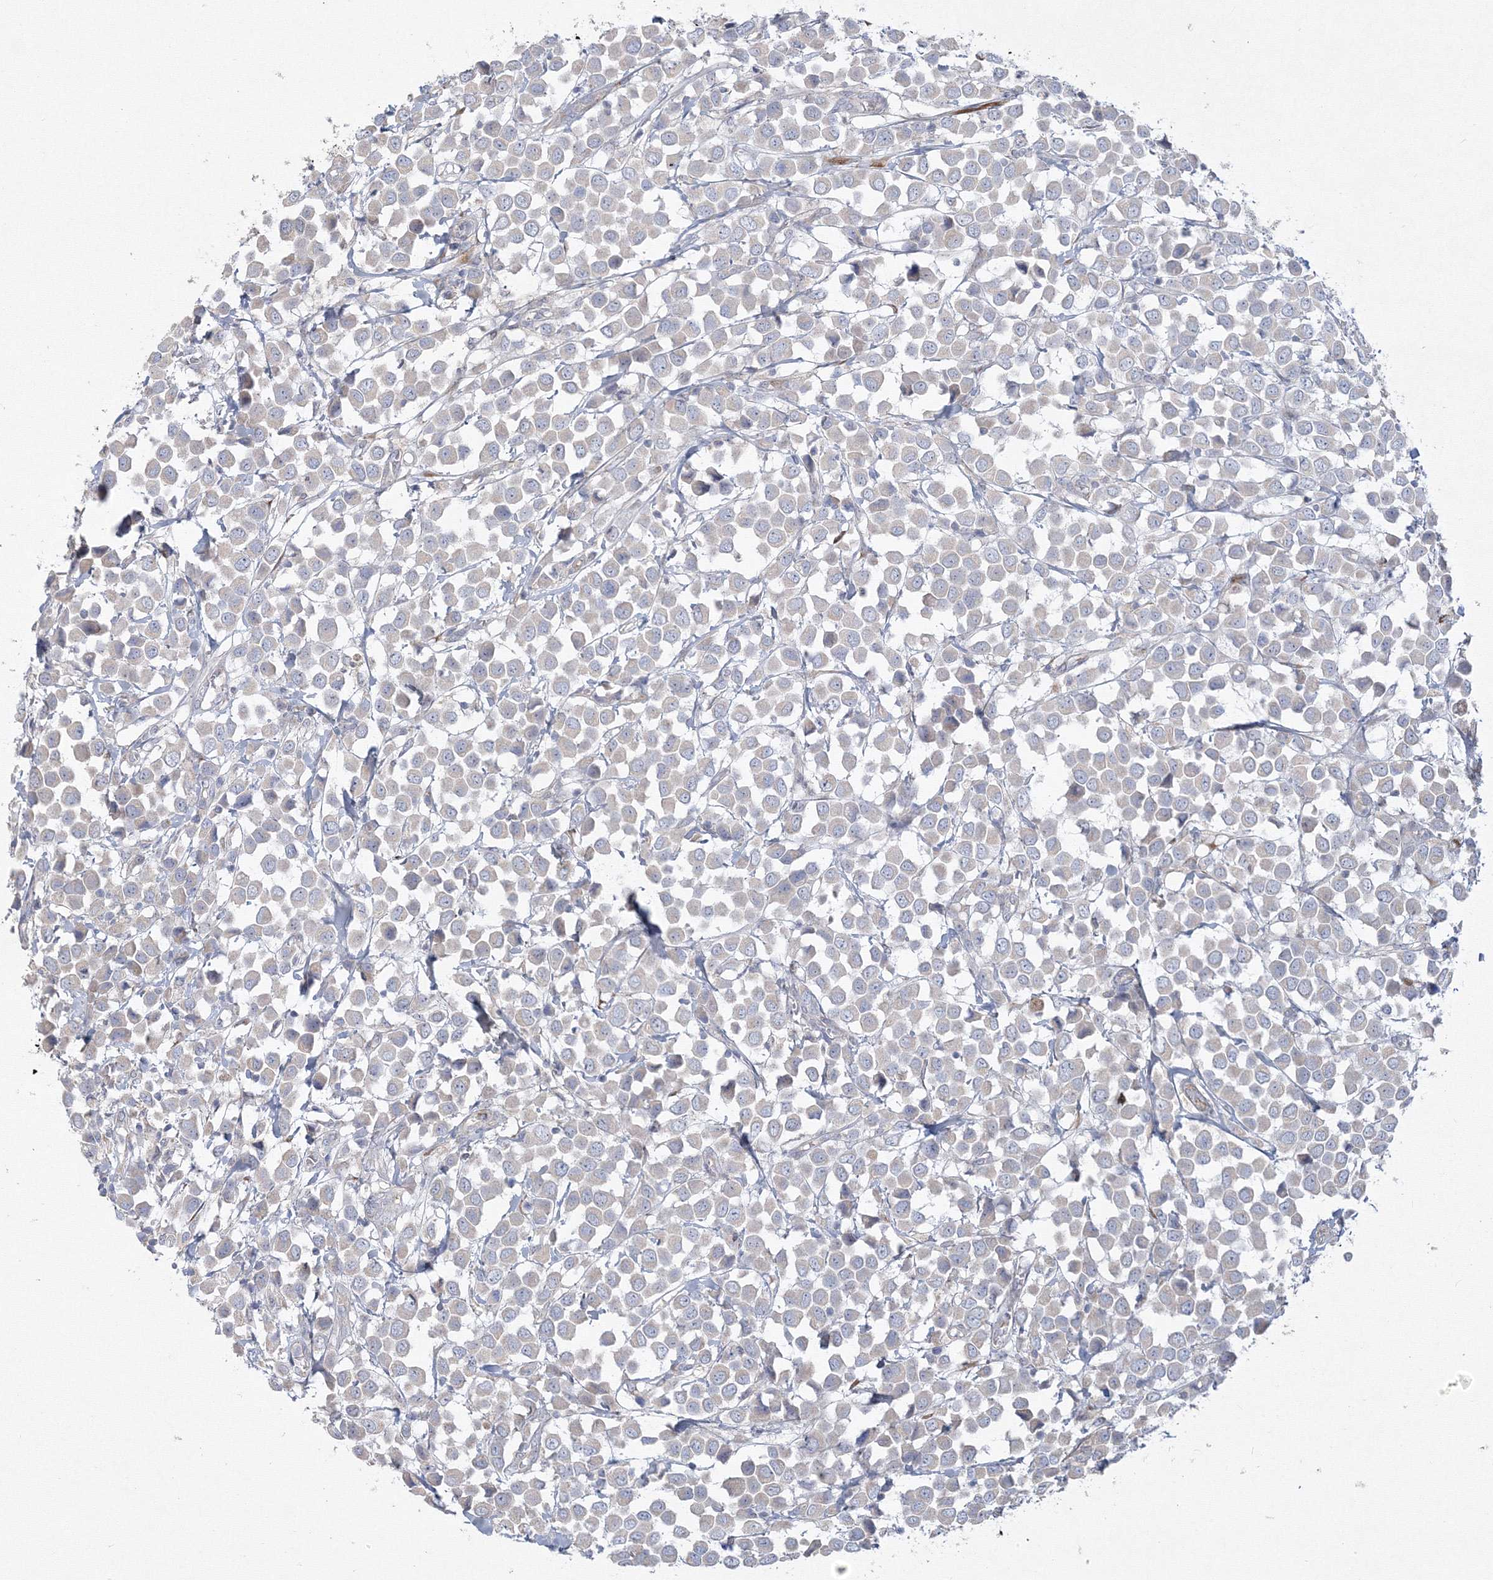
{"staining": {"intensity": "negative", "quantity": "none", "location": "none"}, "tissue": "breast cancer", "cell_type": "Tumor cells", "image_type": "cancer", "snomed": [{"axis": "morphology", "description": "Duct carcinoma"}, {"axis": "topography", "description": "Breast"}], "caption": "Photomicrograph shows no protein positivity in tumor cells of breast cancer tissue.", "gene": "WDR49", "patient": {"sex": "female", "age": 61}}